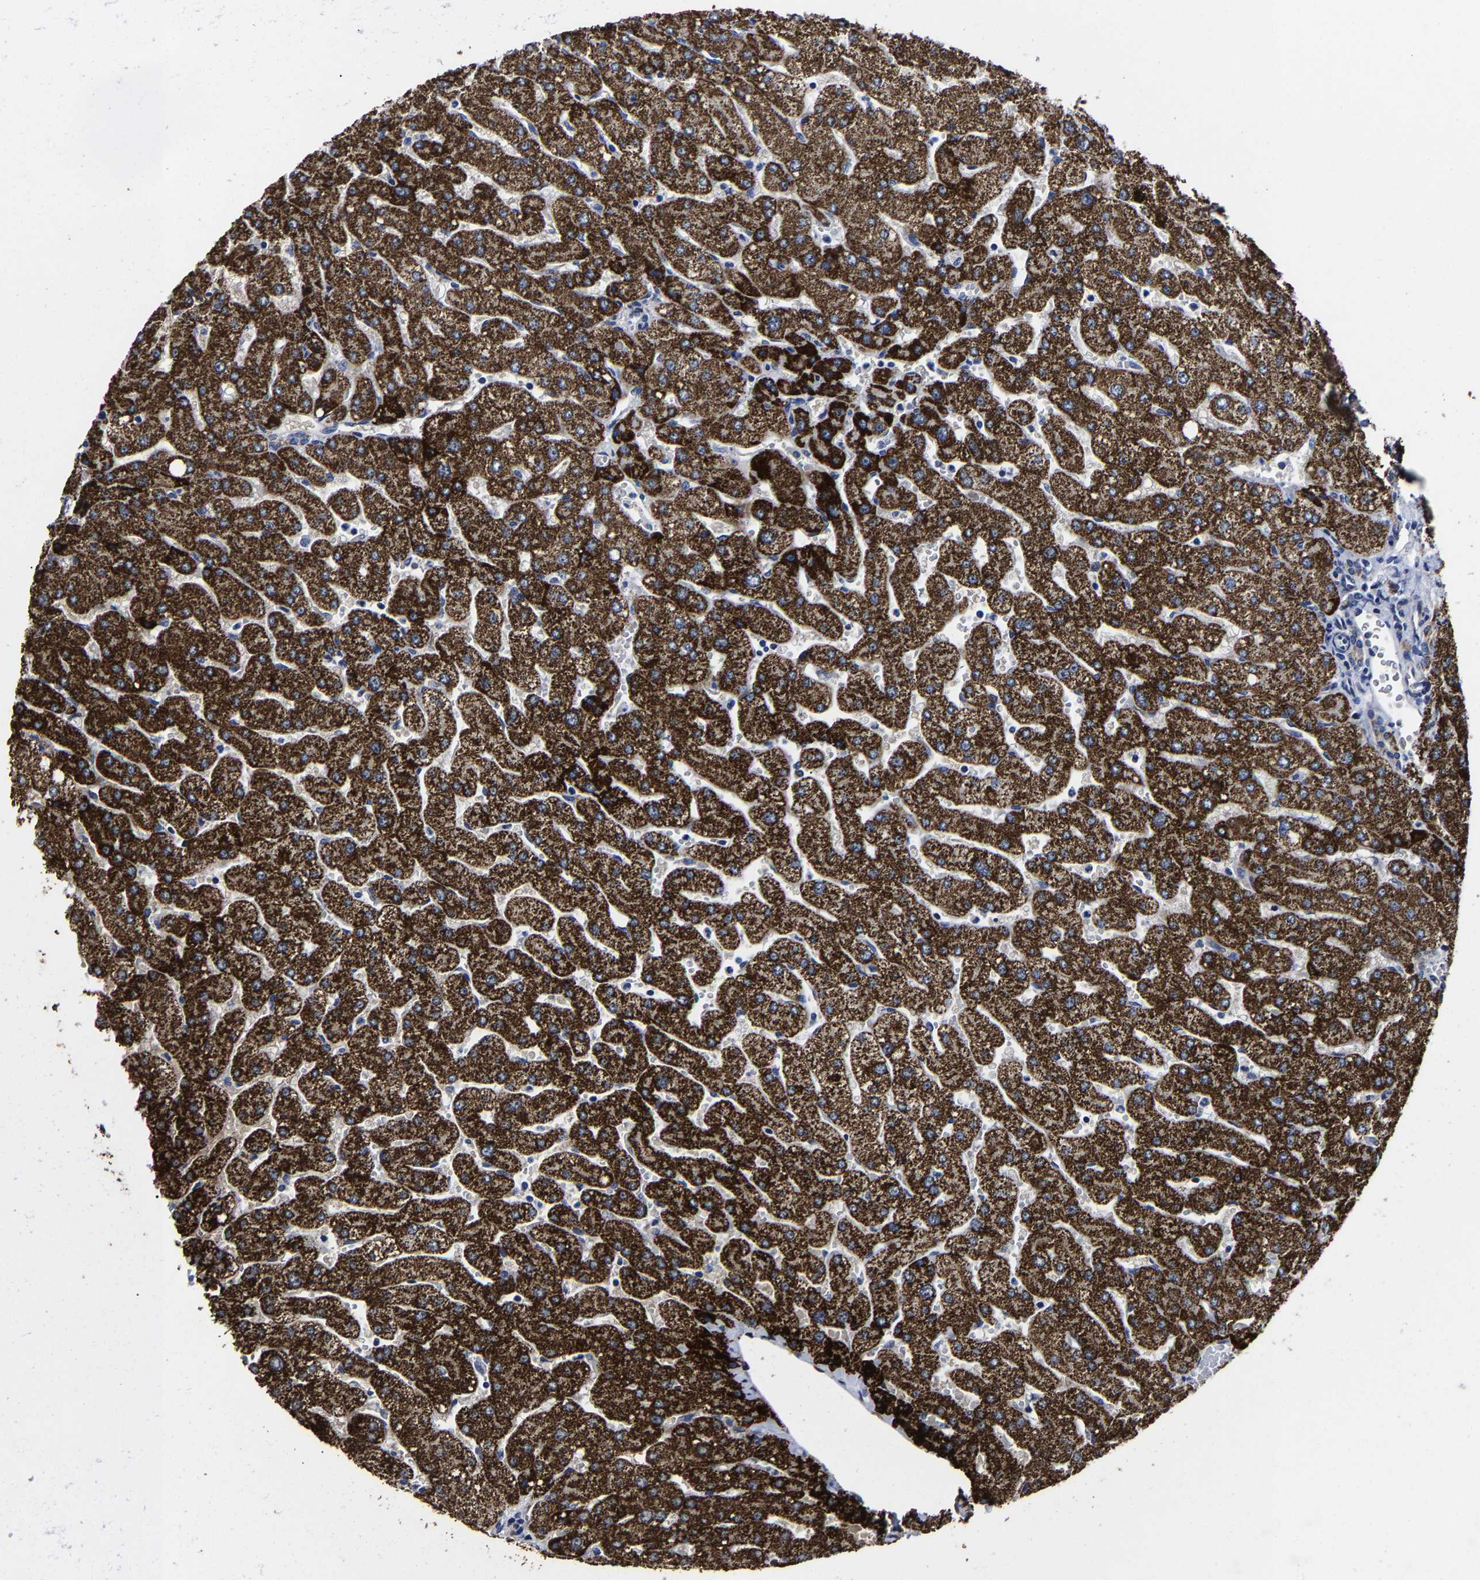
{"staining": {"intensity": "moderate", "quantity": "25%-75%", "location": "cytoplasmic/membranous"}, "tissue": "liver", "cell_type": "Cholangiocytes", "image_type": "normal", "snomed": [{"axis": "morphology", "description": "Normal tissue, NOS"}, {"axis": "topography", "description": "Liver"}], "caption": "DAB immunohistochemical staining of normal human liver shows moderate cytoplasmic/membranous protein staining in about 25%-75% of cholangiocytes.", "gene": "AASS", "patient": {"sex": "male", "age": 55}}